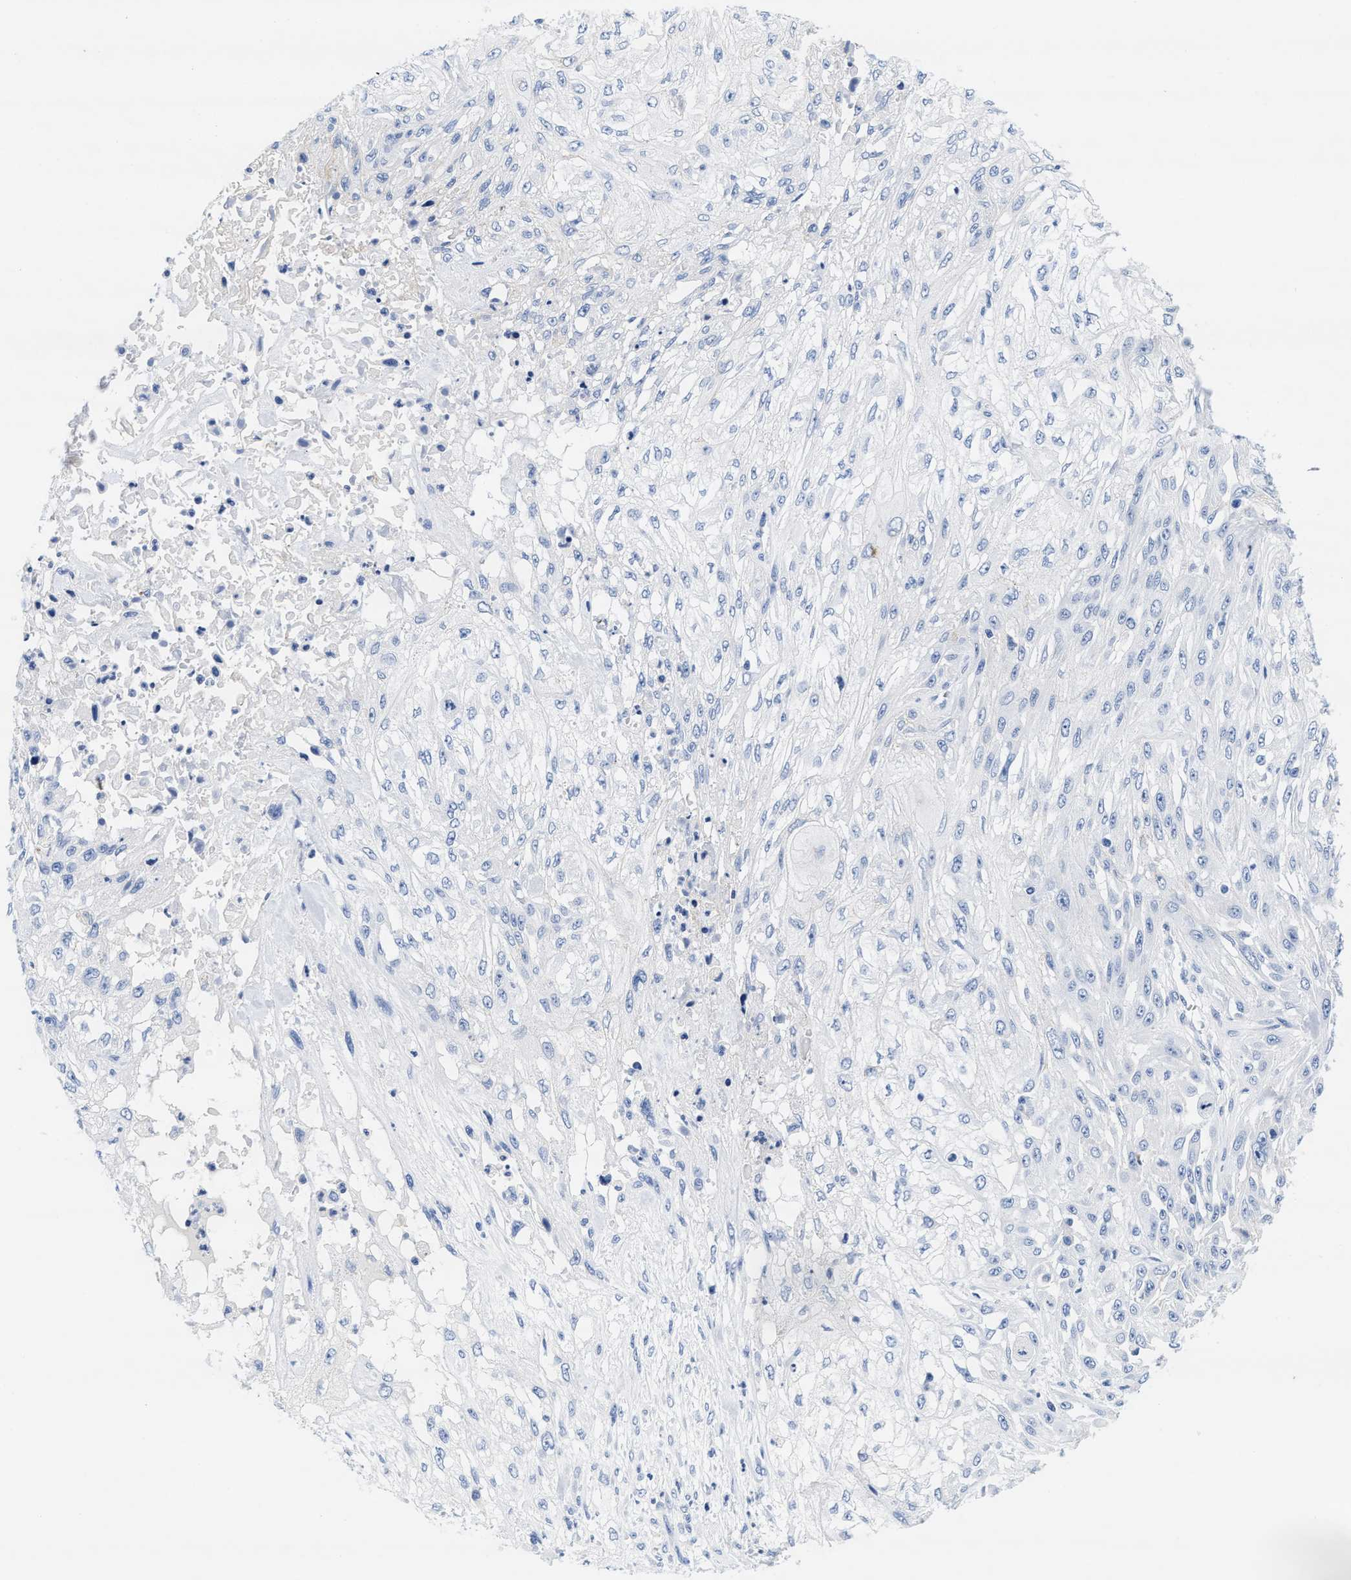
{"staining": {"intensity": "negative", "quantity": "none", "location": "none"}, "tissue": "skin cancer", "cell_type": "Tumor cells", "image_type": "cancer", "snomed": [{"axis": "morphology", "description": "Squamous cell carcinoma, NOS"}, {"axis": "morphology", "description": "Squamous cell carcinoma, metastatic, NOS"}, {"axis": "topography", "description": "Skin"}, {"axis": "topography", "description": "Lymph node"}], "caption": "This is a photomicrograph of immunohistochemistry staining of skin cancer, which shows no positivity in tumor cells.", "gene": "TTC3", "patient": {"sex": "male", "age": 75}}